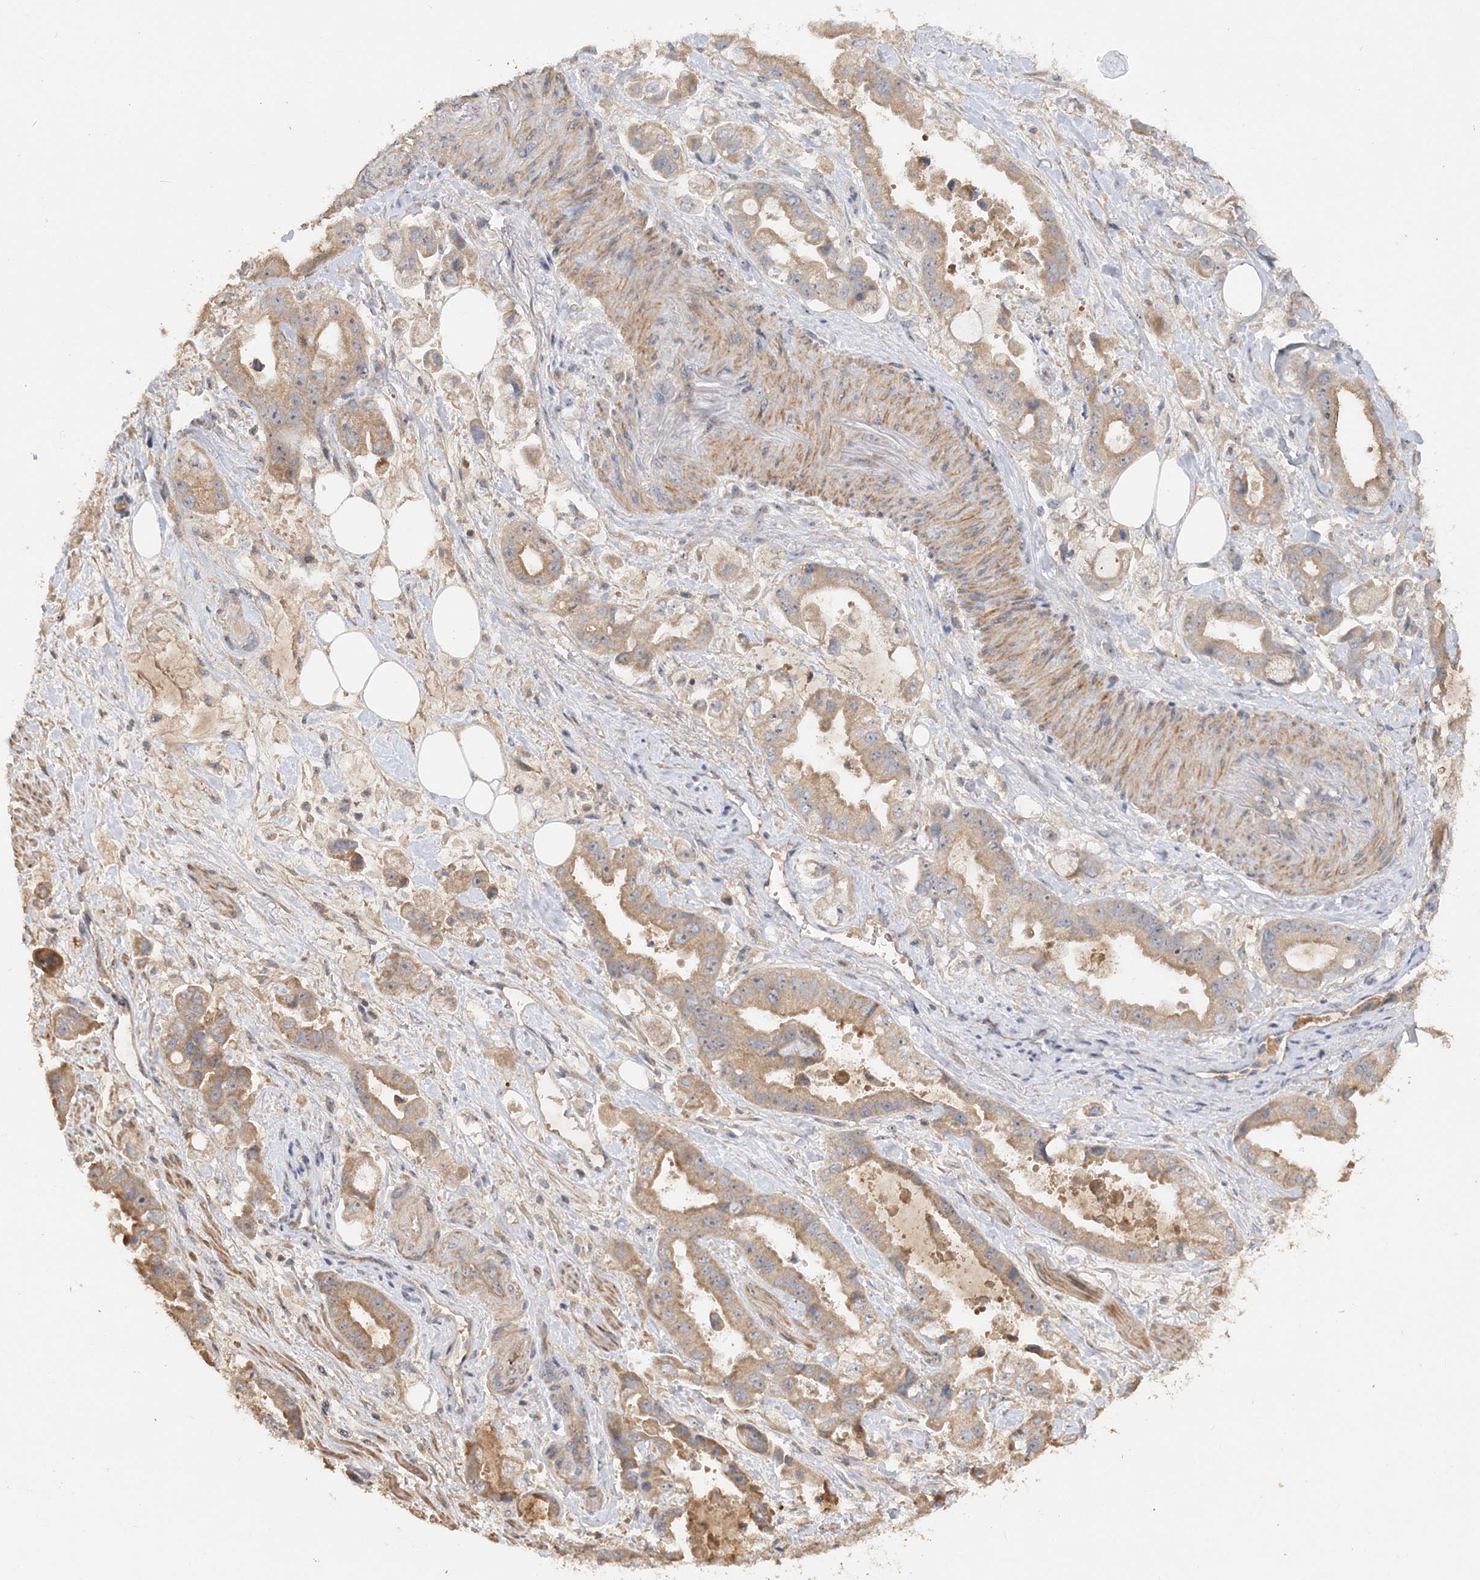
{"staining": {"intensity": "moderate", "quantity": ">75%", "location": "cytoplasmic/membranous,nuclear"}, "tissue": "stomach cancer", "cell_type": "Tumor cells", "image_type": "cancer", "snomed": [{"axis": "morphology", "description": "Adenocarcinoma, NOS"}, {"axis": "topography", "description": "Stomach"}], "caption": "Immunohistochemistry micrograph of neoplastic tissue: stomach cancer (adenocarcinoma) stained using immunohistochemistry exhibits medium levels of moderate protein expression localized specifically in the cytoplasmic/membranous and nuclear of tumor cells, appearing as a cytoplasmic/membranous and nuclear brown color.", "gene": "GRINA", "patient": {"sex": "male", "age": 62}}